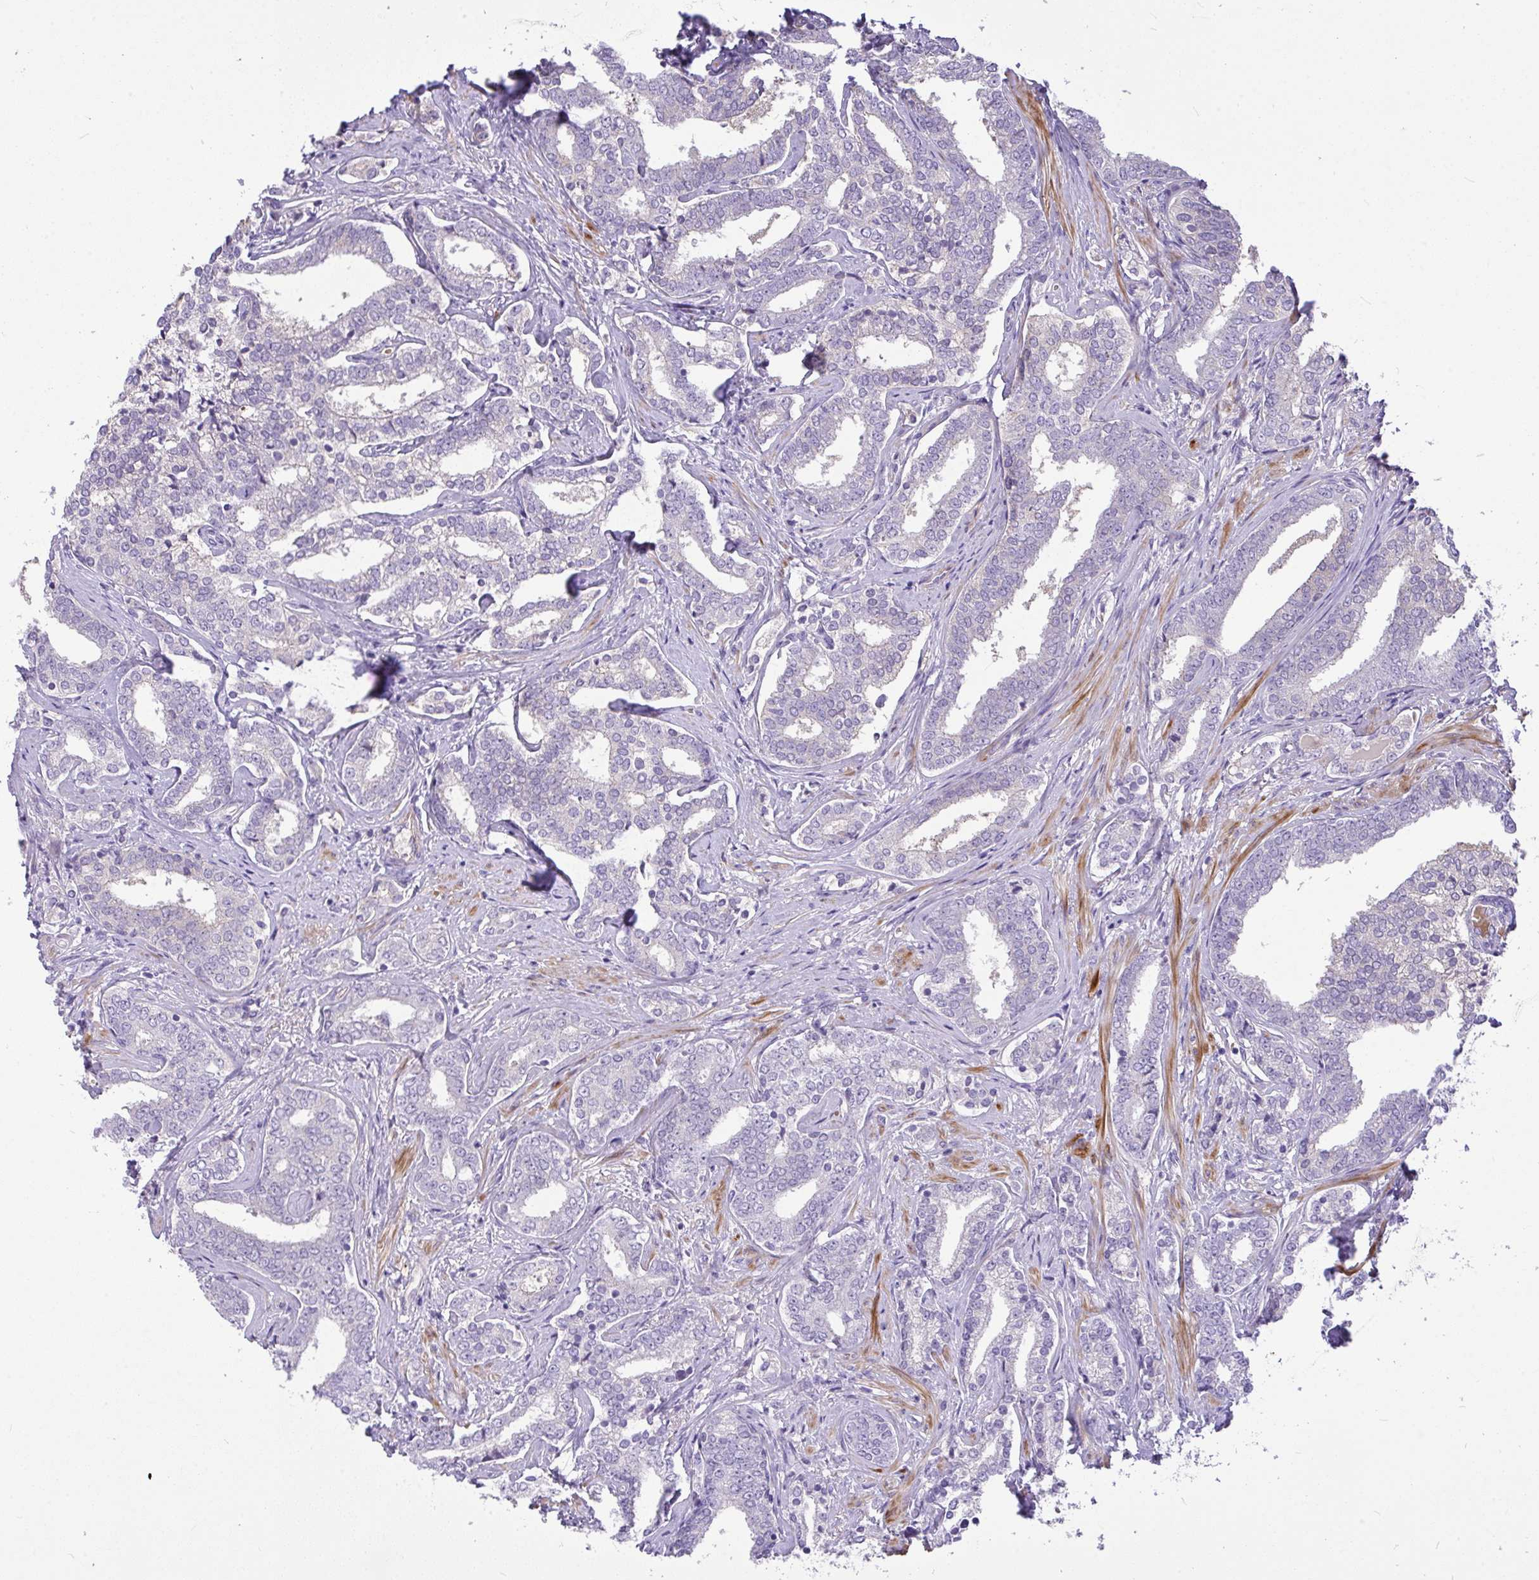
{"staining": {"intensity": "negative", "quantity": "none", "location": "none"}, "tissue": "prostate cancer", "cell_type": "Tumor cells", "image_type": "cancer", "snomed": [{"axis": "morphology", "description": "Adenocarcinoma, High grade"}, {"axis": "topography", "description": "Prostate"}], "caption": "The immunohistochemistry photomicrograph has no significant expression in tumor cells of prostate high-grade adenocarcinoma tissue.", "gene": "MOCS1", "patient": {"sex": "male", "age": 72}}